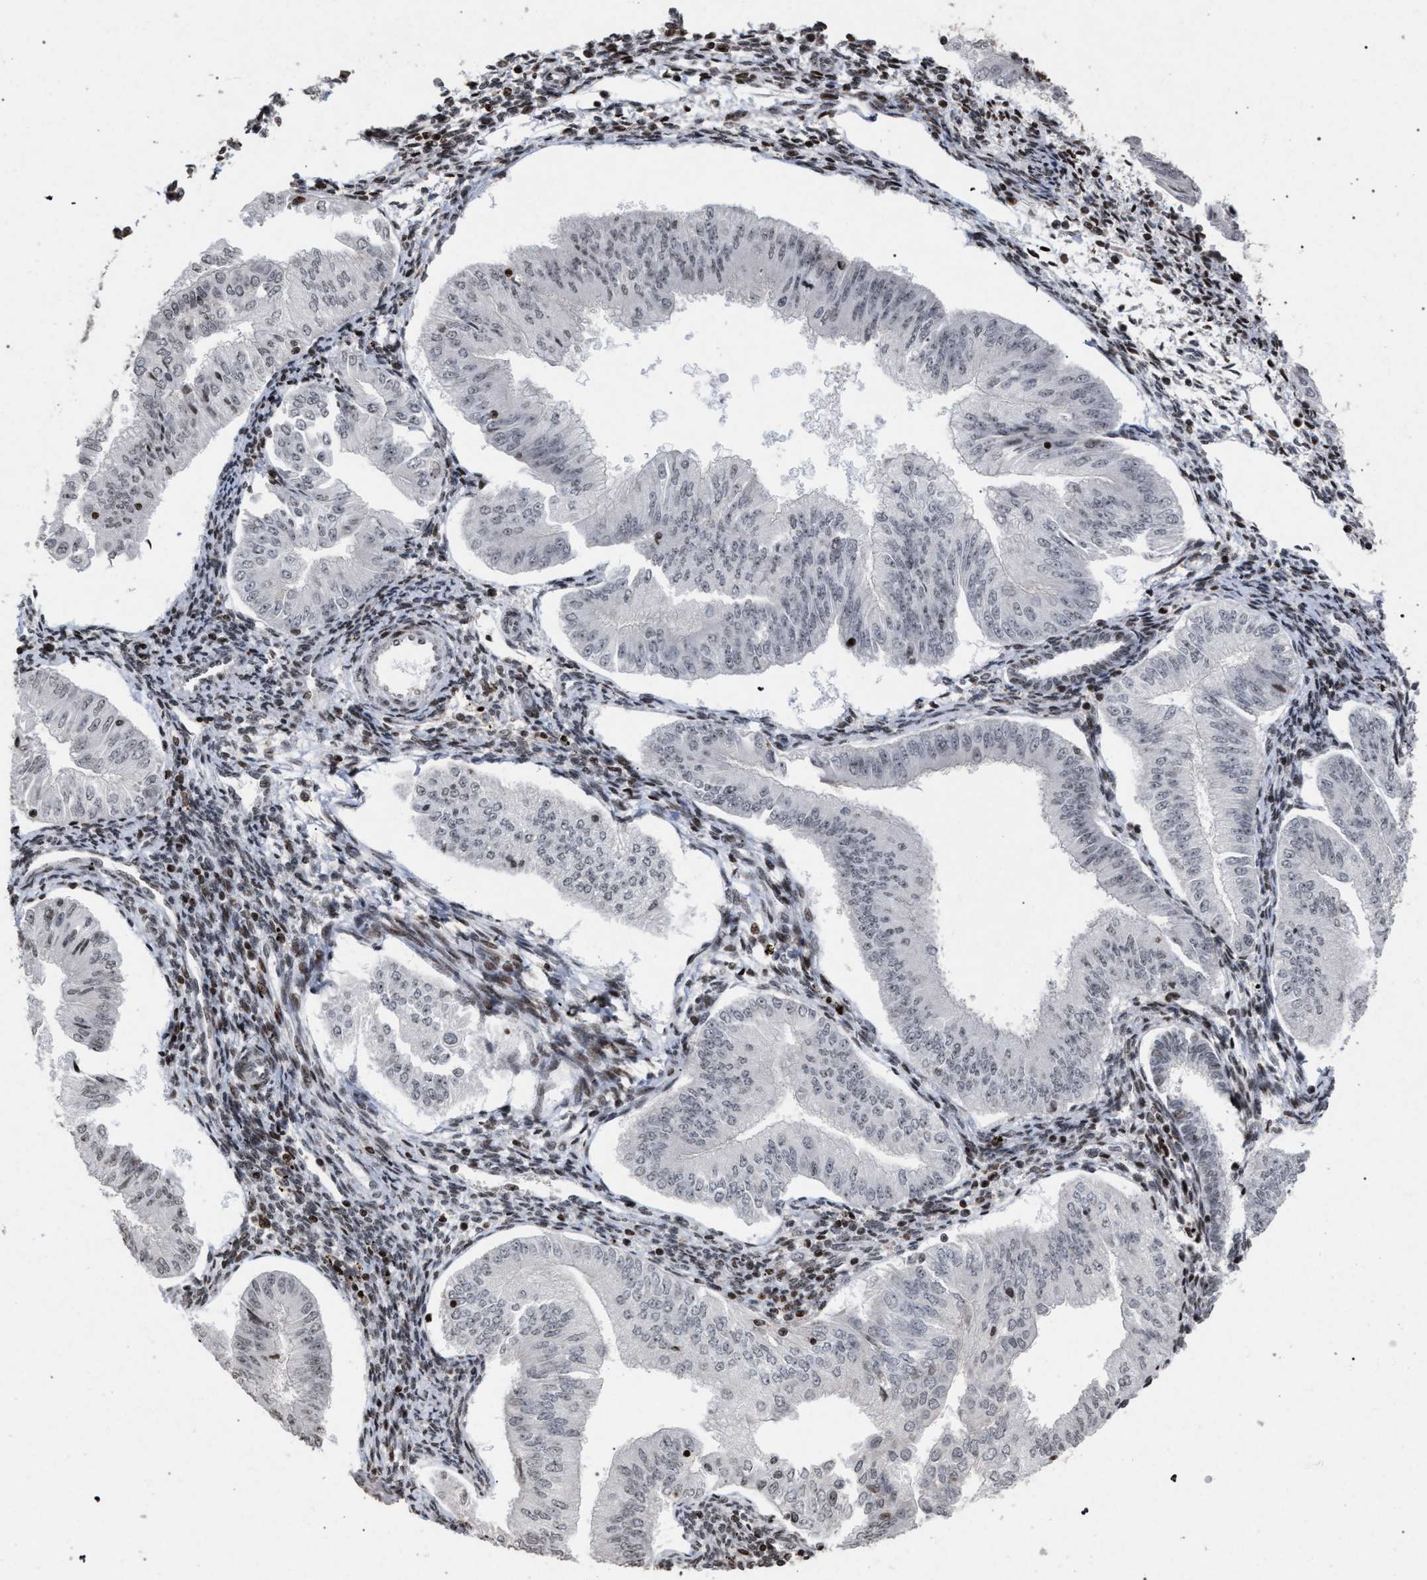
{"staining": {"intensity": "negative", "quantity": "none", "location": "none"}, "tissue": "endometrial cancer", "cell_type": "Tumor cells", "image_type": "cancer", "snomed": [{"axis": "morphology", "description": "Normal tissue, NOS"}, {"axis": "morphology", "description": "Adenocarcinoma, NOS"}, {"axis": "topography", "description": "Endometrium"}], "caption": "Tumor cells are negative for brown protein staining in endometrial cancer.", "gene": "FOXD3", "patient": {"sex": "female", "age": 53}}